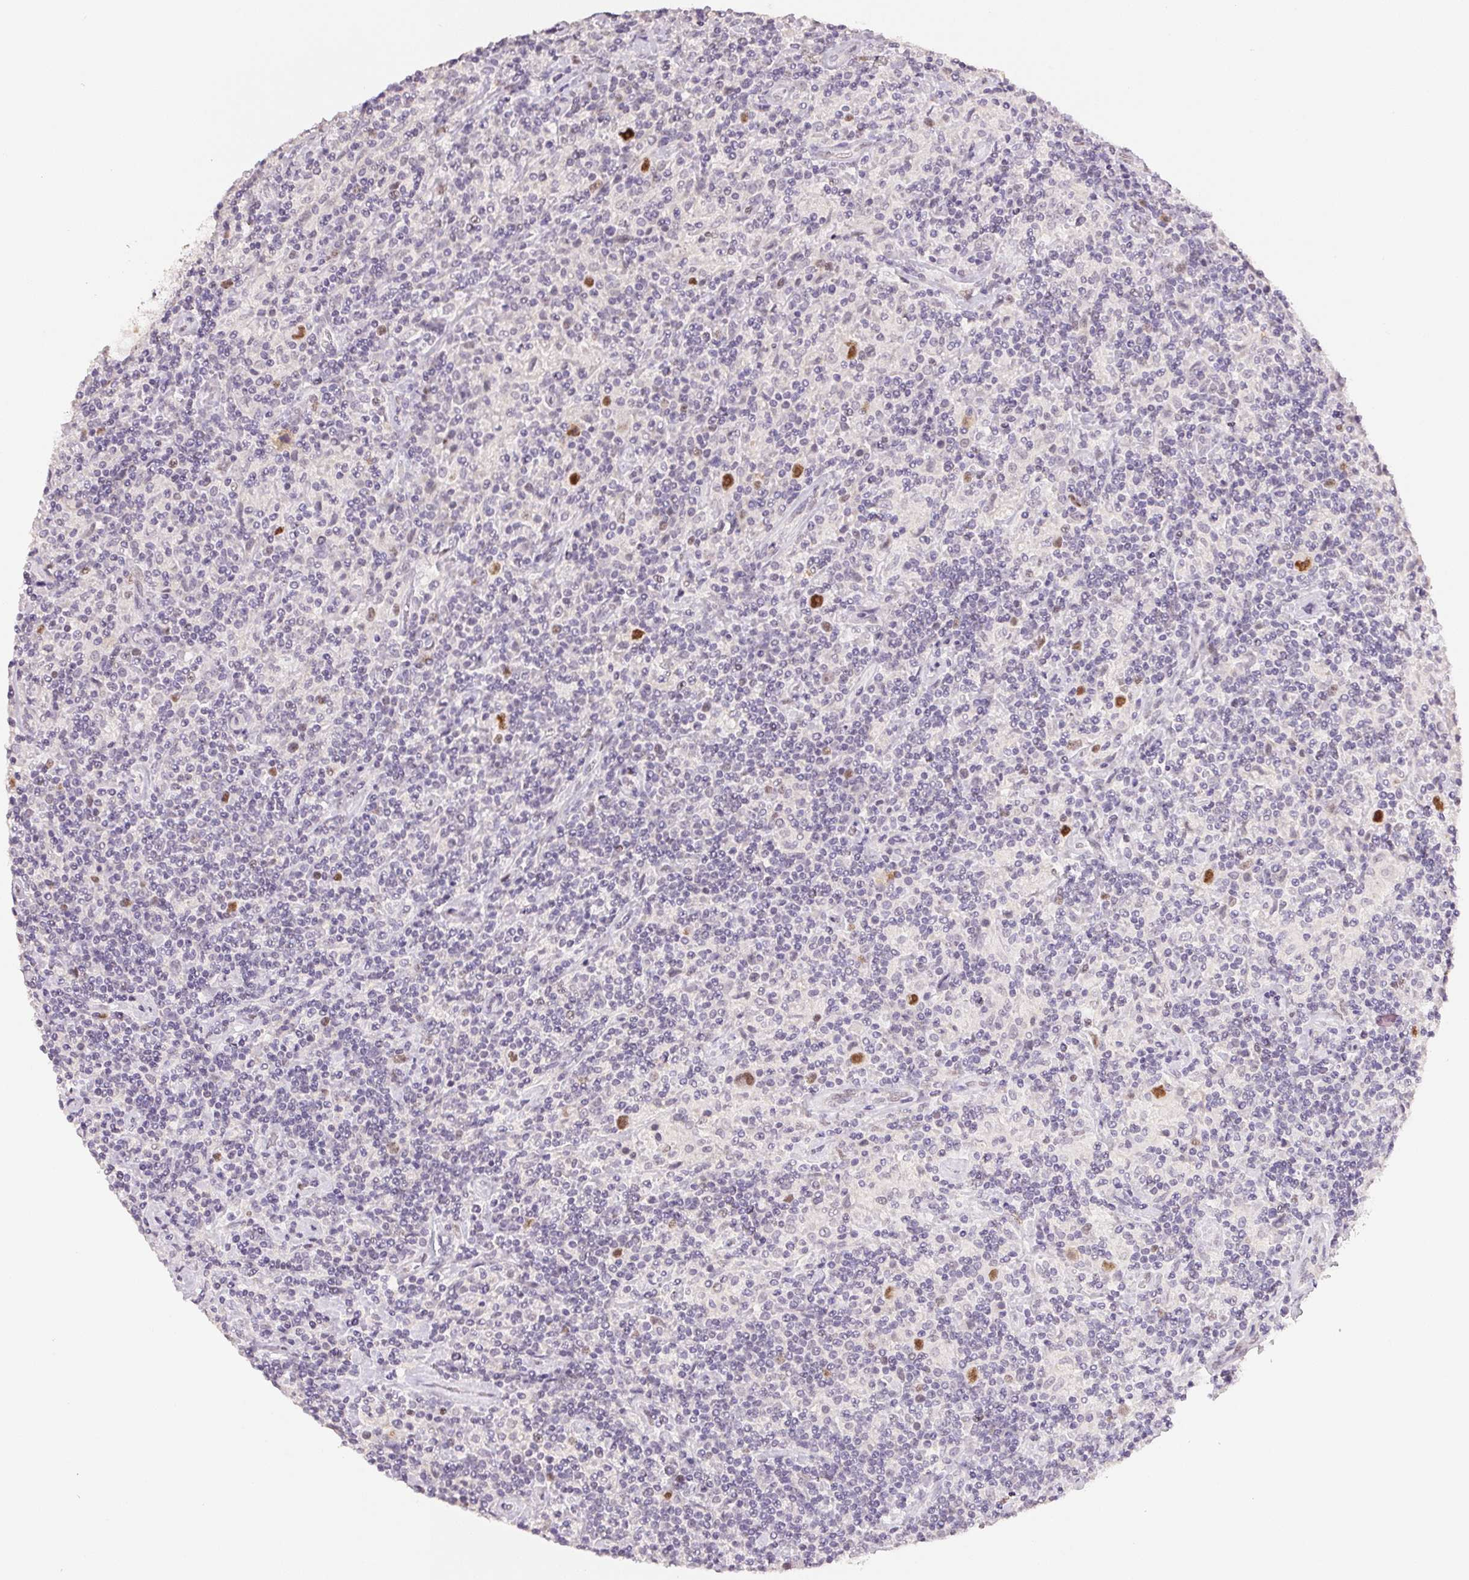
{"staining": {"intensity": "moderate", "quantity": "25%-75%", "location": "nuclear"}, "tissue": "lymphoma", "cell_type": "Tumor cells", "image_type": "cancer", "snomed": [{"axis": "morphology", "description": "Hodgkin's disease, NOS"}, {"axis": "topography", "description": "Lymph node"}], "caption": "A medium amount of moderate nuclear expression is identified in about 25%-75% of tumor cells in Hodgkin's disease tissue.", "gene": "POLR3G", "patient": {"sex": "male", "age": 70}}